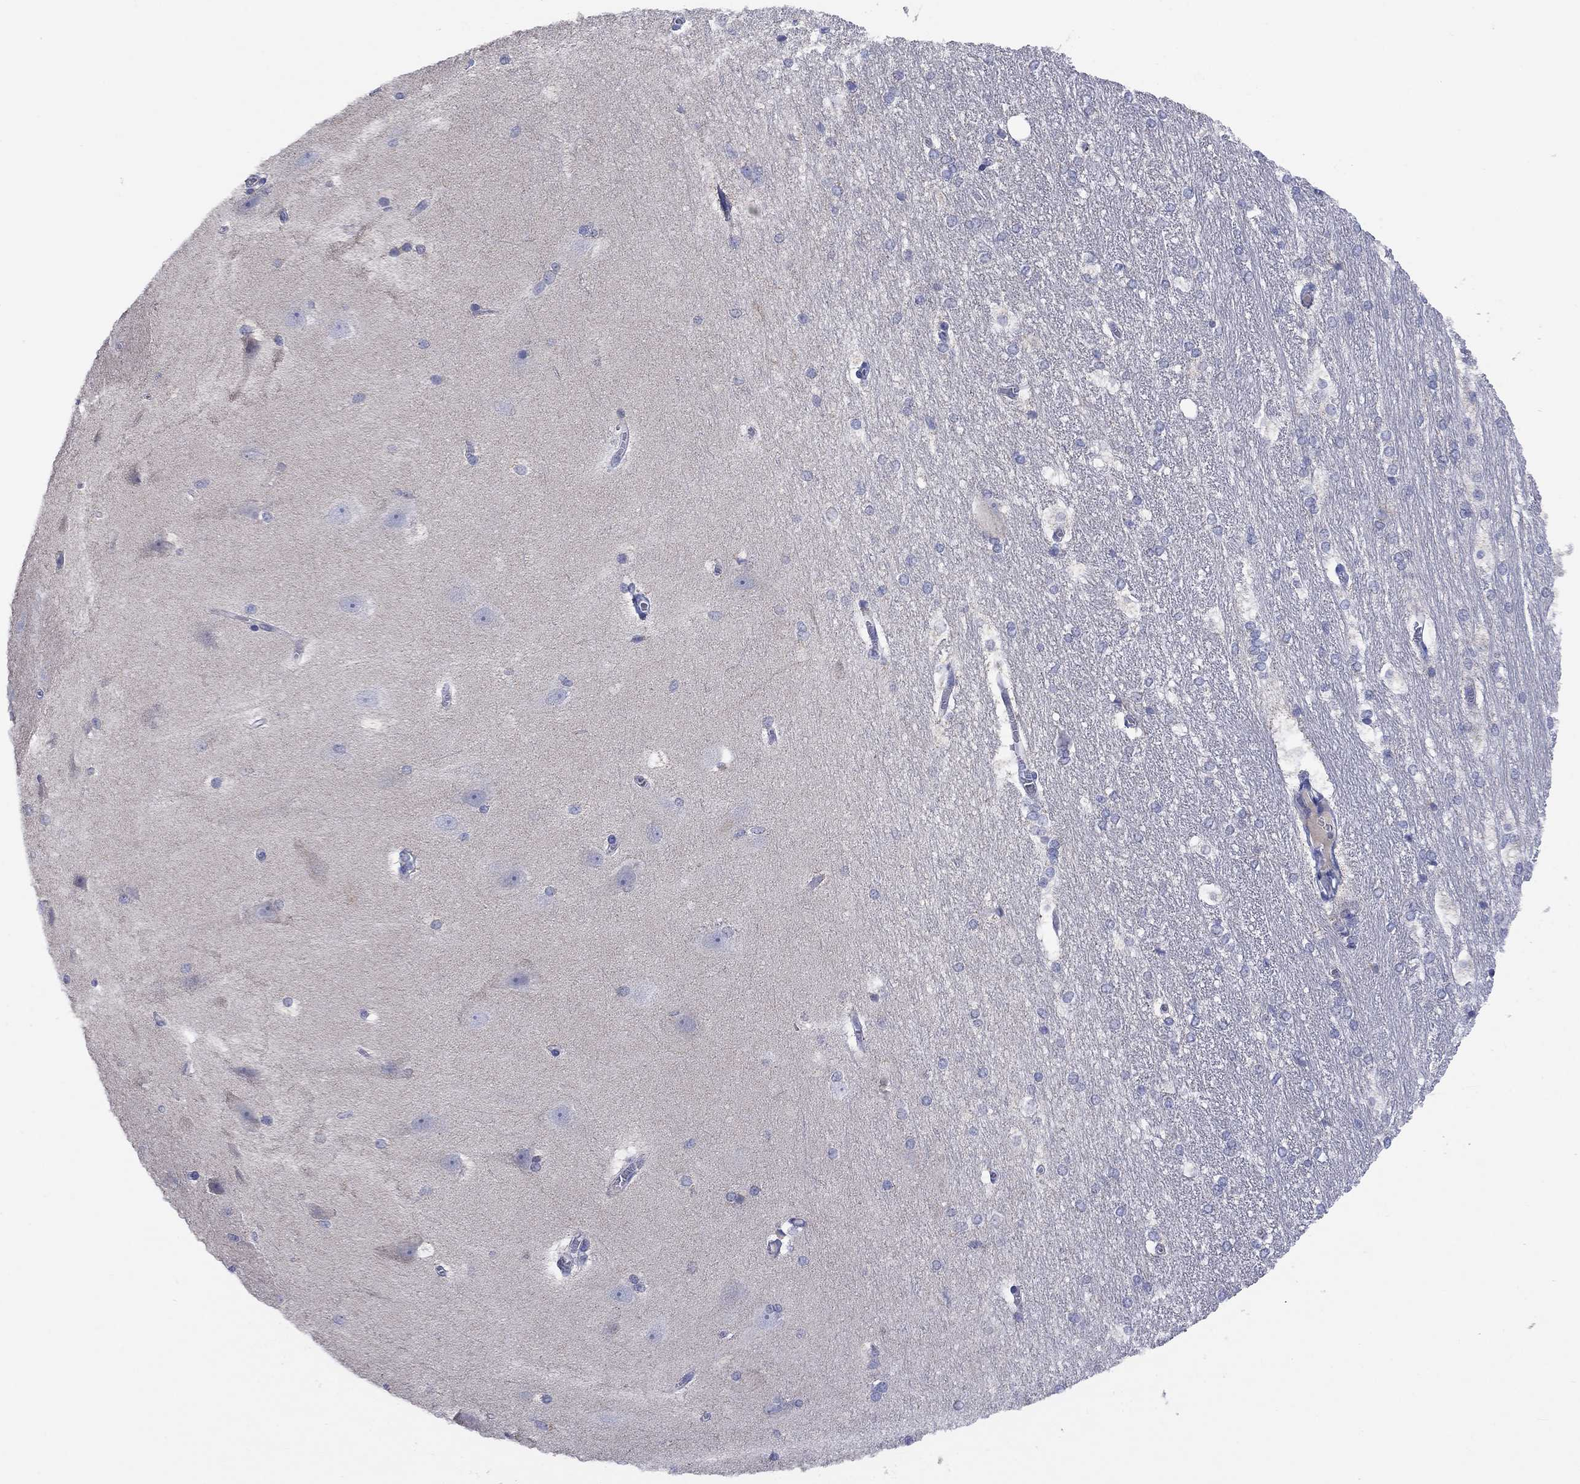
{"staining": {"intensity": "negative", "quantity": "none", "location": "none"}, "tissue": "hippocampus", "cell_type": "Glial cells", "image_type": "normal", "snomed": [{"axis": "morphology", "description": "Normal tissue, NOS"}, {"axis": "topography", "description": "Cerebral cortex"}, {"axis": "topography", "description": "Hippocampus"}], "caption": "A histopathology image of hippocampus stained for a protein reveals no brown staining in glial cells.", "gene": "CLVS1", "patient": {"sex": "female", "age": 19}}